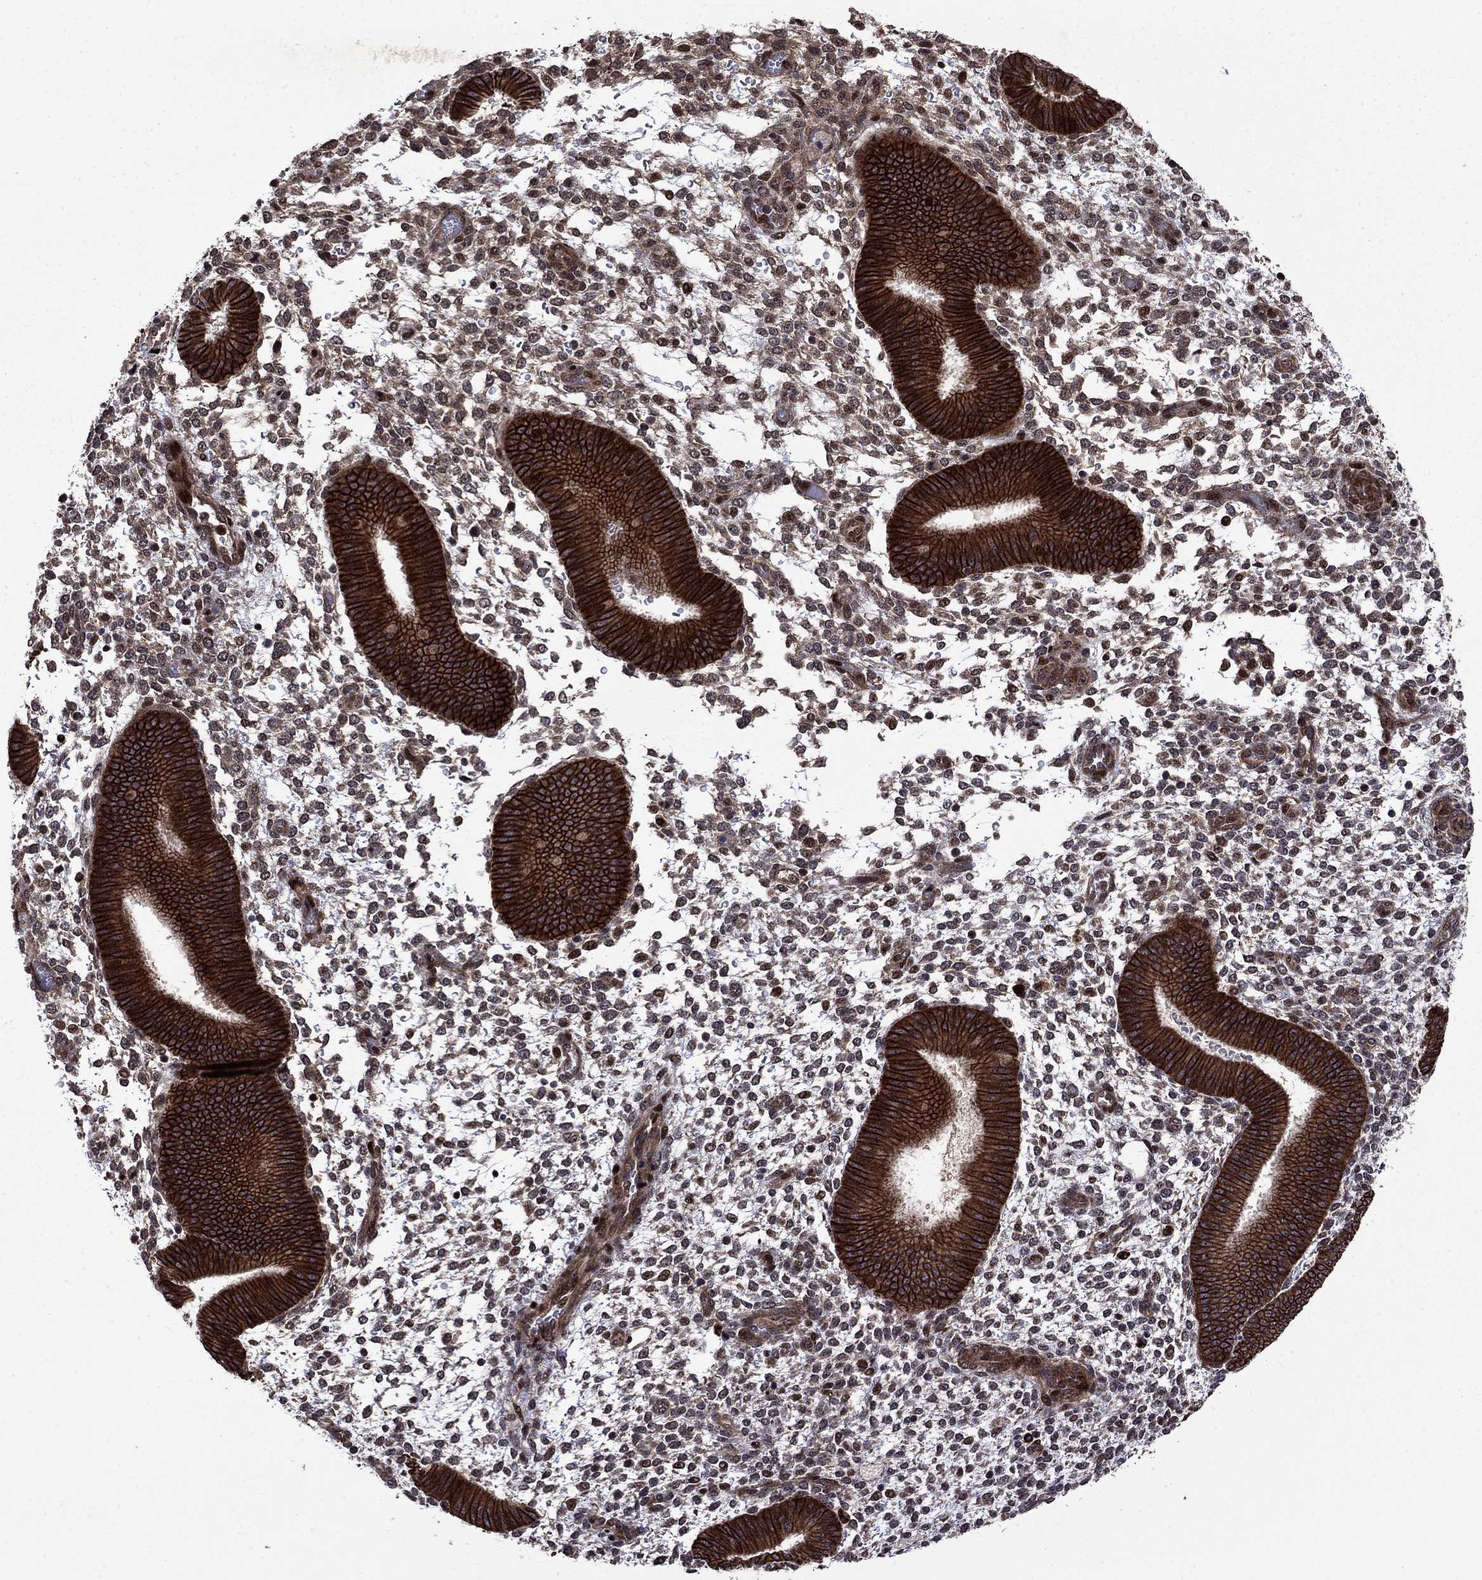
{"staining": {"intensity": "moderate", "quantity": "<25%", "location": "nuclear"}, "tissue": "endometrium", "cell_type": "Cells in endometrial stroma", "image_type": "normal", "snomed": [{"axis": "morphology", "description": "Normal tissue, NOS"}, {"axis": "topography", "description": "Endometrium"}], "caption": "This image demonstrates normal endometrium stained with IHC to label a protein in brown. The nuclear of cells in endometrial stroma show moderate positivity for the protein. Nuclei are counter-stained blue.", "gene": "AGTPBP1", "patient": {"sex": "female", "age": 39}}